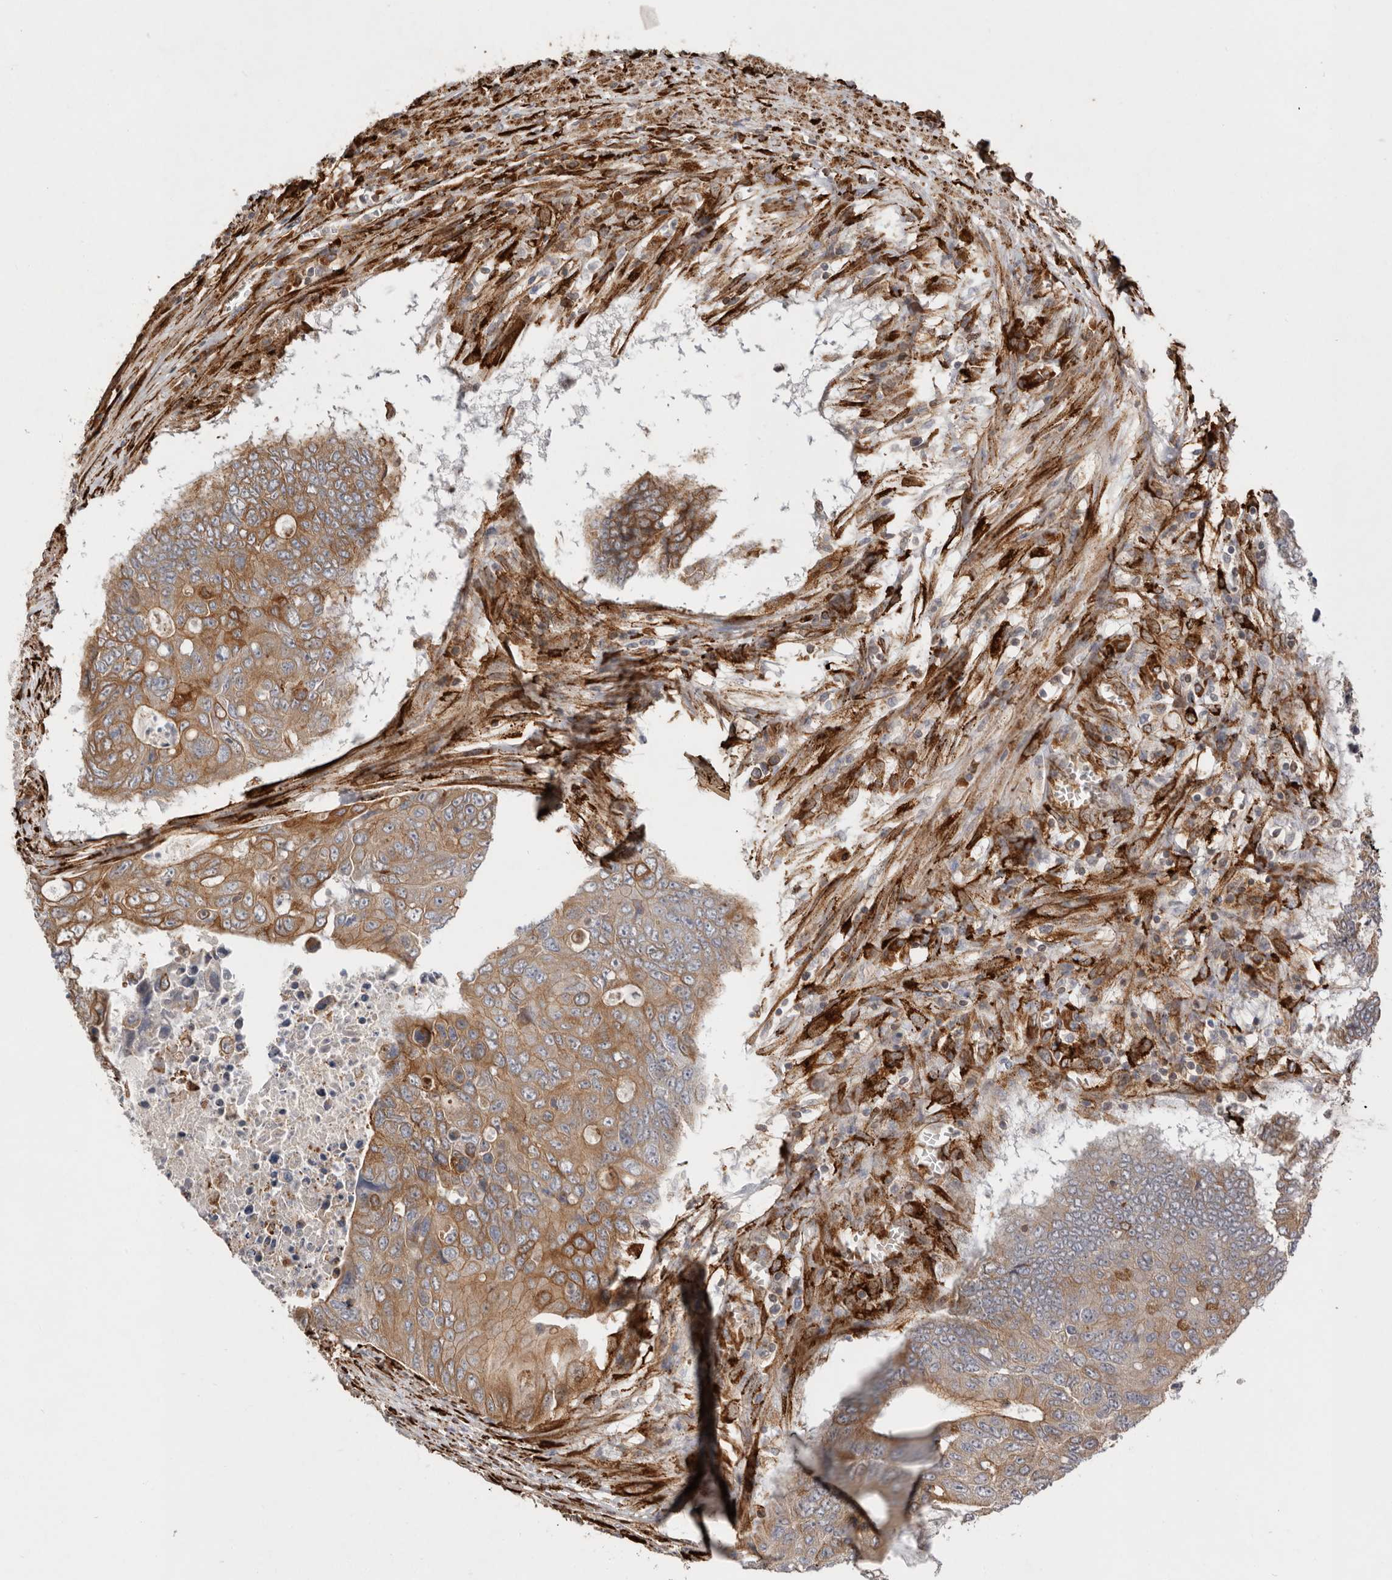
{"staining": {"intensity": "moderate", "quantity": ">75%", "location": "cytoplasmic/membranous"}, "tissue": "colorectal cancer", "cell_type": "Tumor cells", "image_type": "cancer", "snomed": [{"axis": "morphology", "description": "Adenocarcinoma, NOS"}, {"axis": "topography", "description": "Colon"}], "caption": "DAB (3,3'-diaminobenzidine) immunohistochemical staining of human colorectal cancer (adenocarcinoma) shows moderate cytoplasmic/membranous protein expression in approximately >75% of tumor cells.", "gene": "WDTC1", "patient": {"sex": "male", "age": 87}}